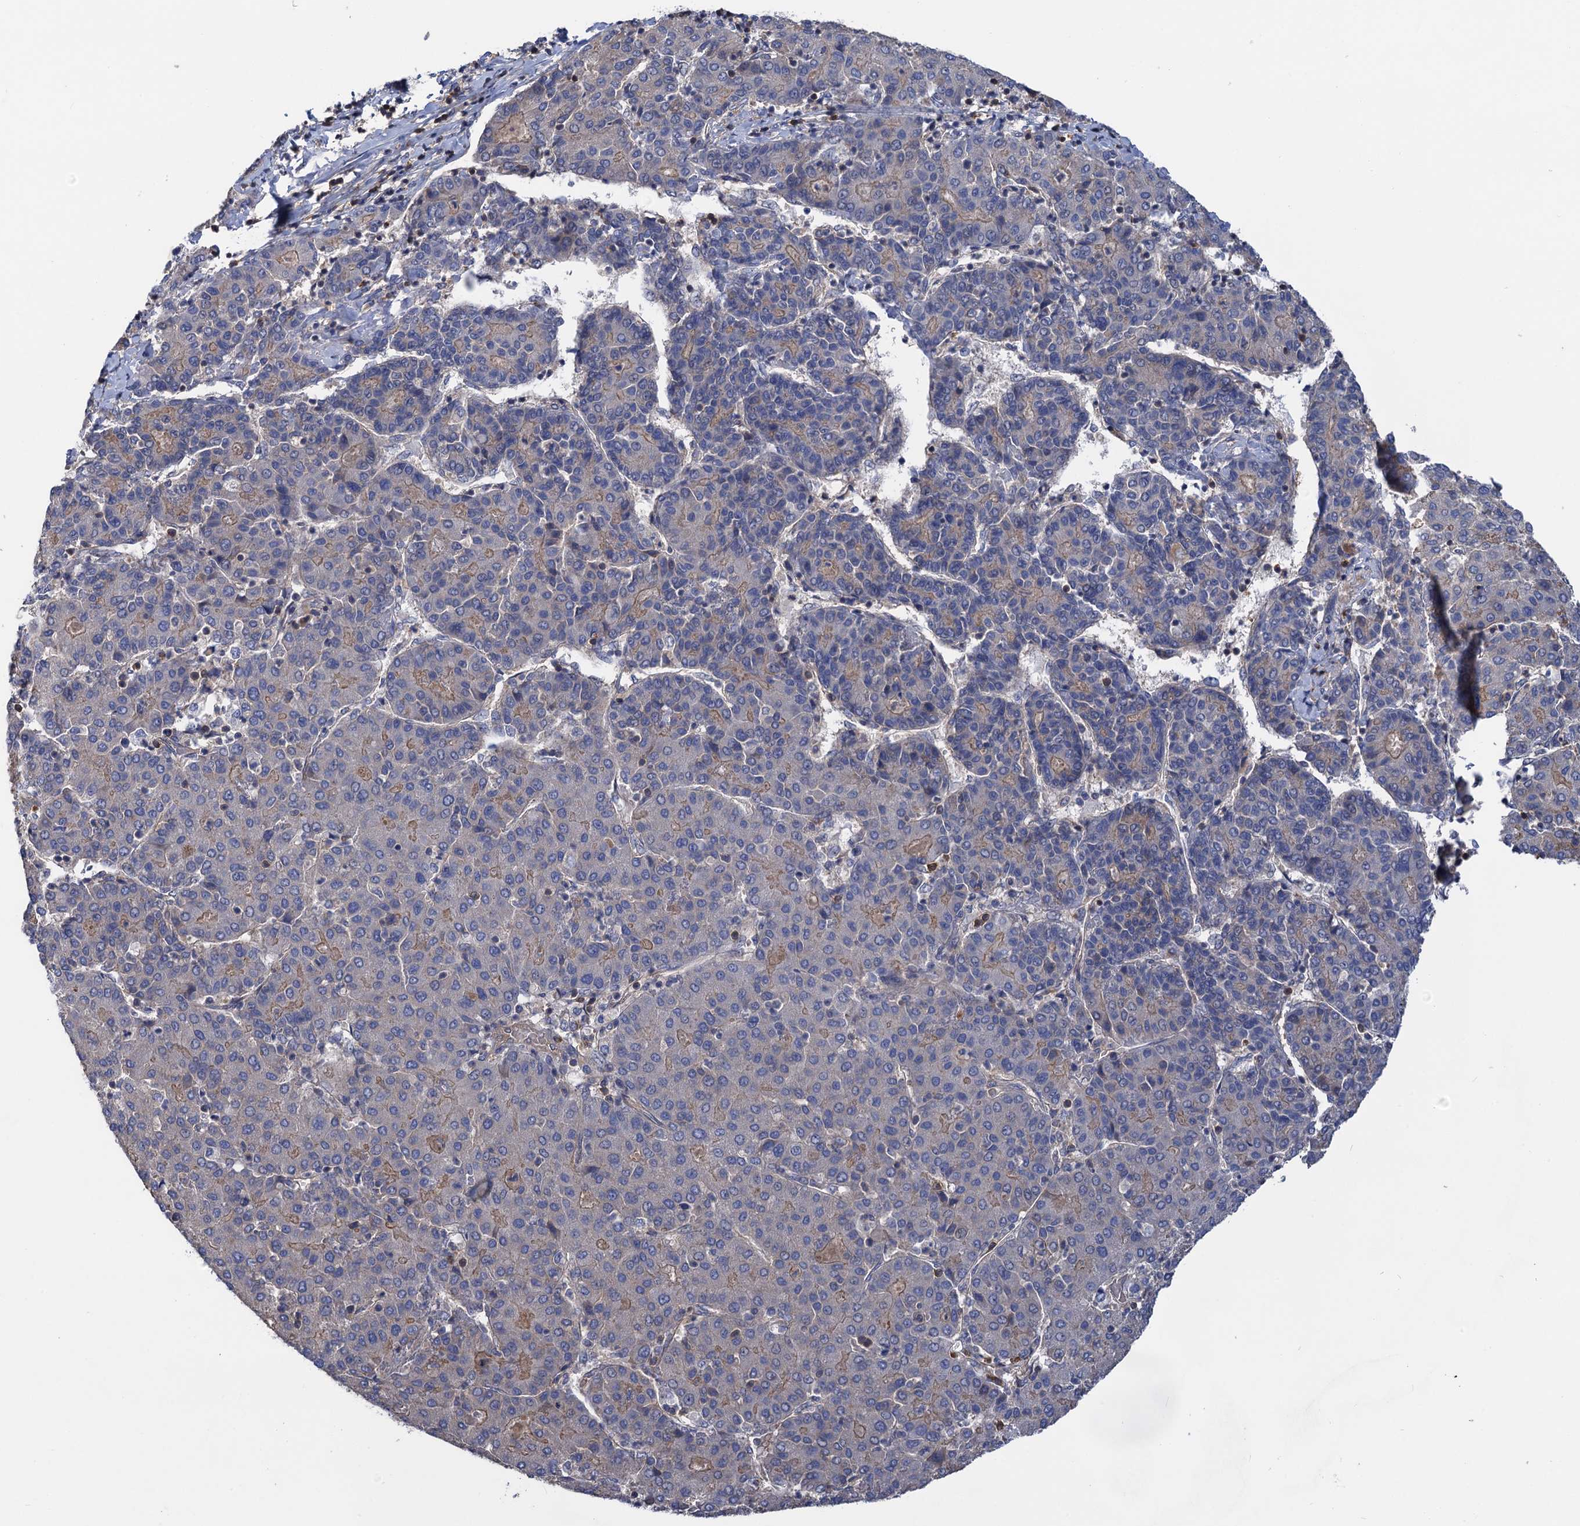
{"staining": {"intensity": "weak", "quantity": "<25%", "location": "cytoplasmic/membranous"}, "tissue": "liver cancer", "cell_type": "Tumor cells", "image_type": "cancer", "snomed": [{"axis": "morphology", "description": "Carcinoma, Hepatocellular, NOS"}, {"axis": "topography", "description": "Liver"}], "caption": "Immunohistochemistry histopathology image of neoplastic tissue: hepatocellular carcinoma (liver) stained with DAB exhibits no significant protein positivity in tumor cells.", "gene": "DGKA", "patient": {"sex": "male", "age": 65}}